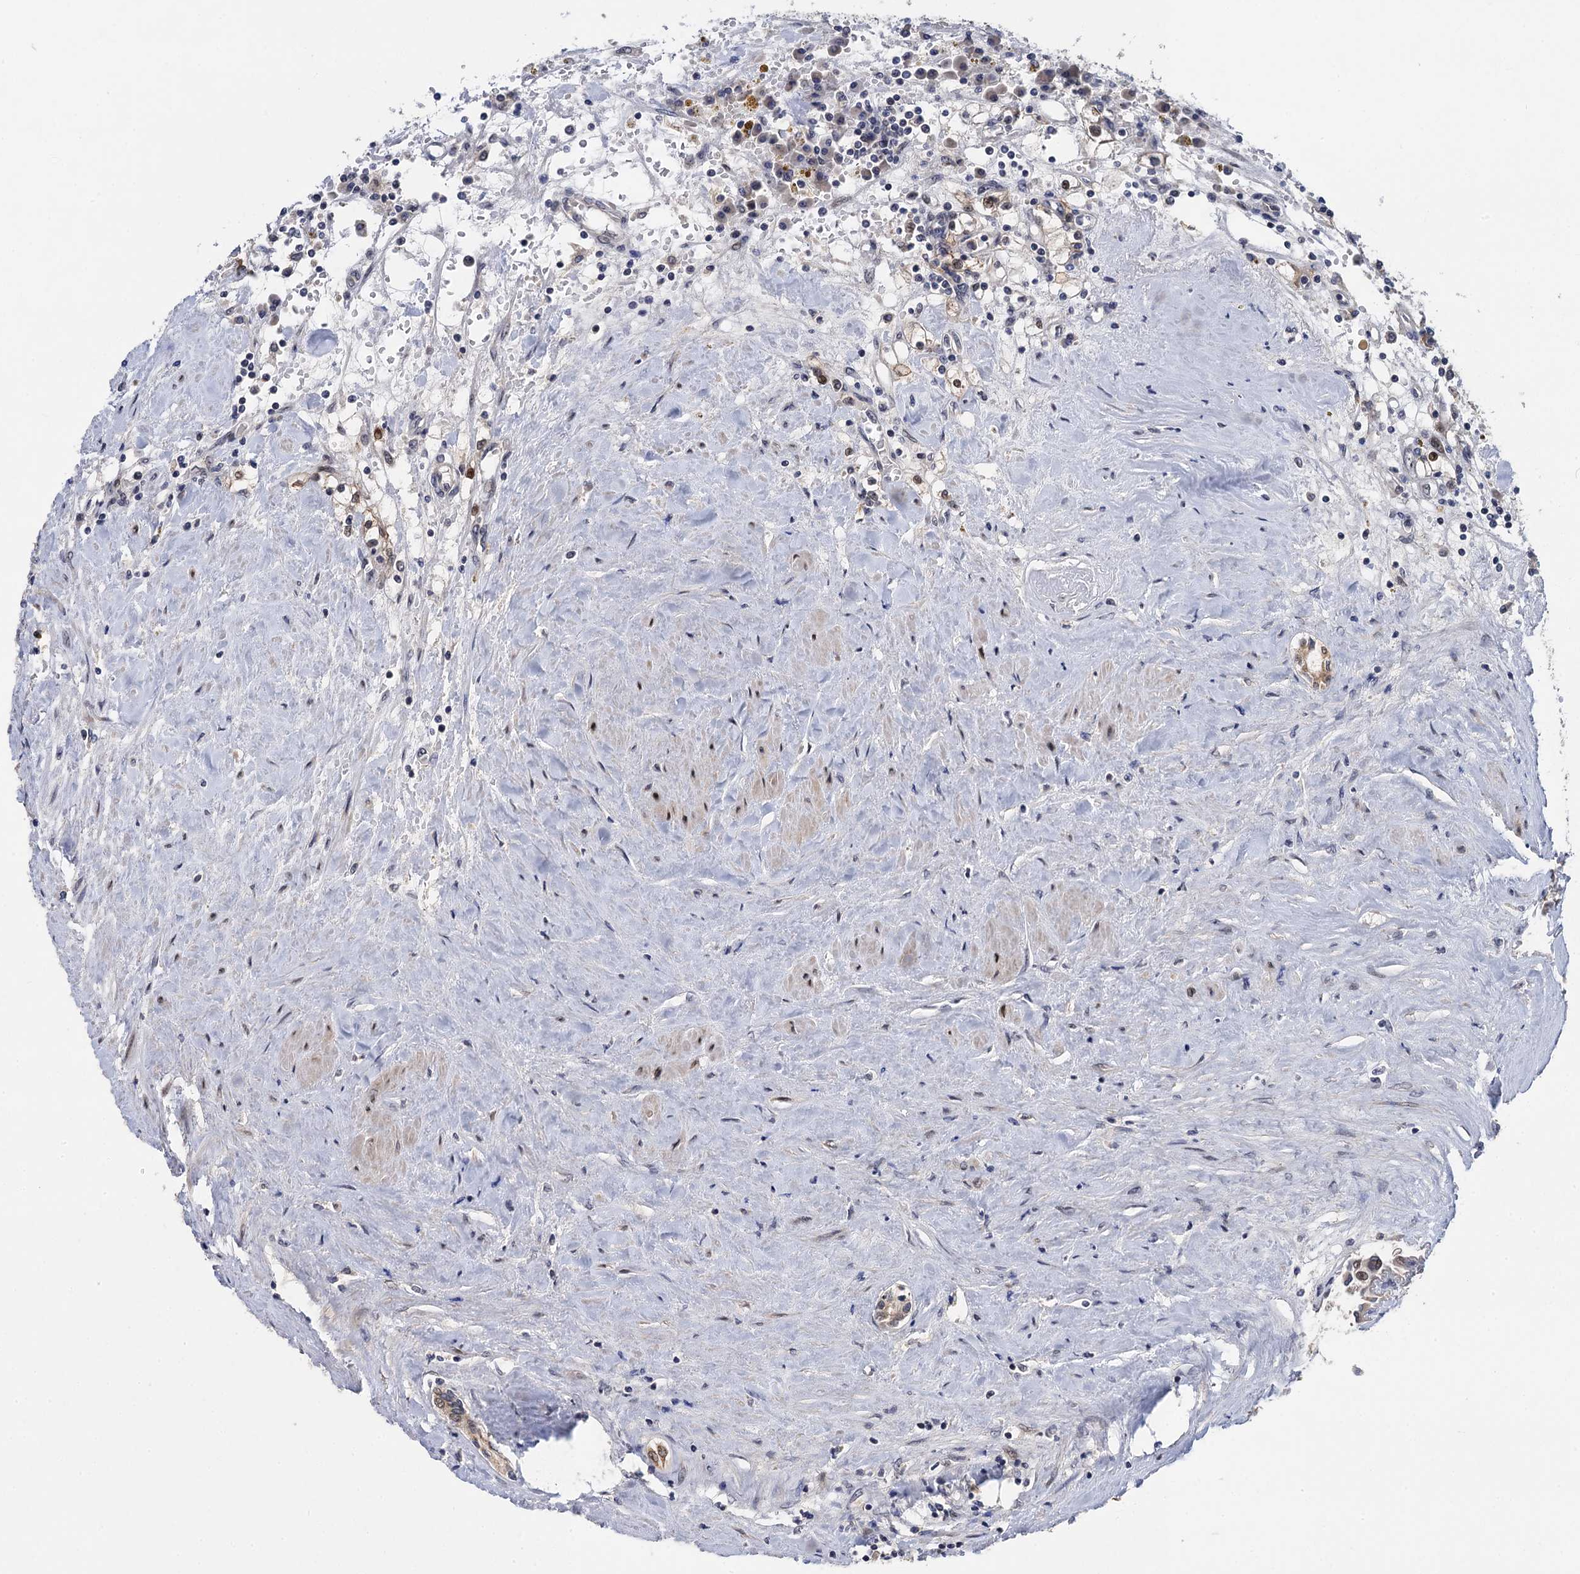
{"staining": {"intensity": "weak", "quantity": "<25%", "location": "cytoplasmic/membranous"}, "tissue": "renal cancer", "cell_type": "Tumor cells", "image_type": "cancer", "snomed": [{"axis": "morphology", "description": "Adenocarcinoma, NOS"}, {"axis": "topography", "description": "Kidney"}], "caption": "The photomicrograph displays no significant positivity in tumor cells of renal cancer.", "gene": "ZAR1L", "patient": {"sex": "male", "age": 56}}